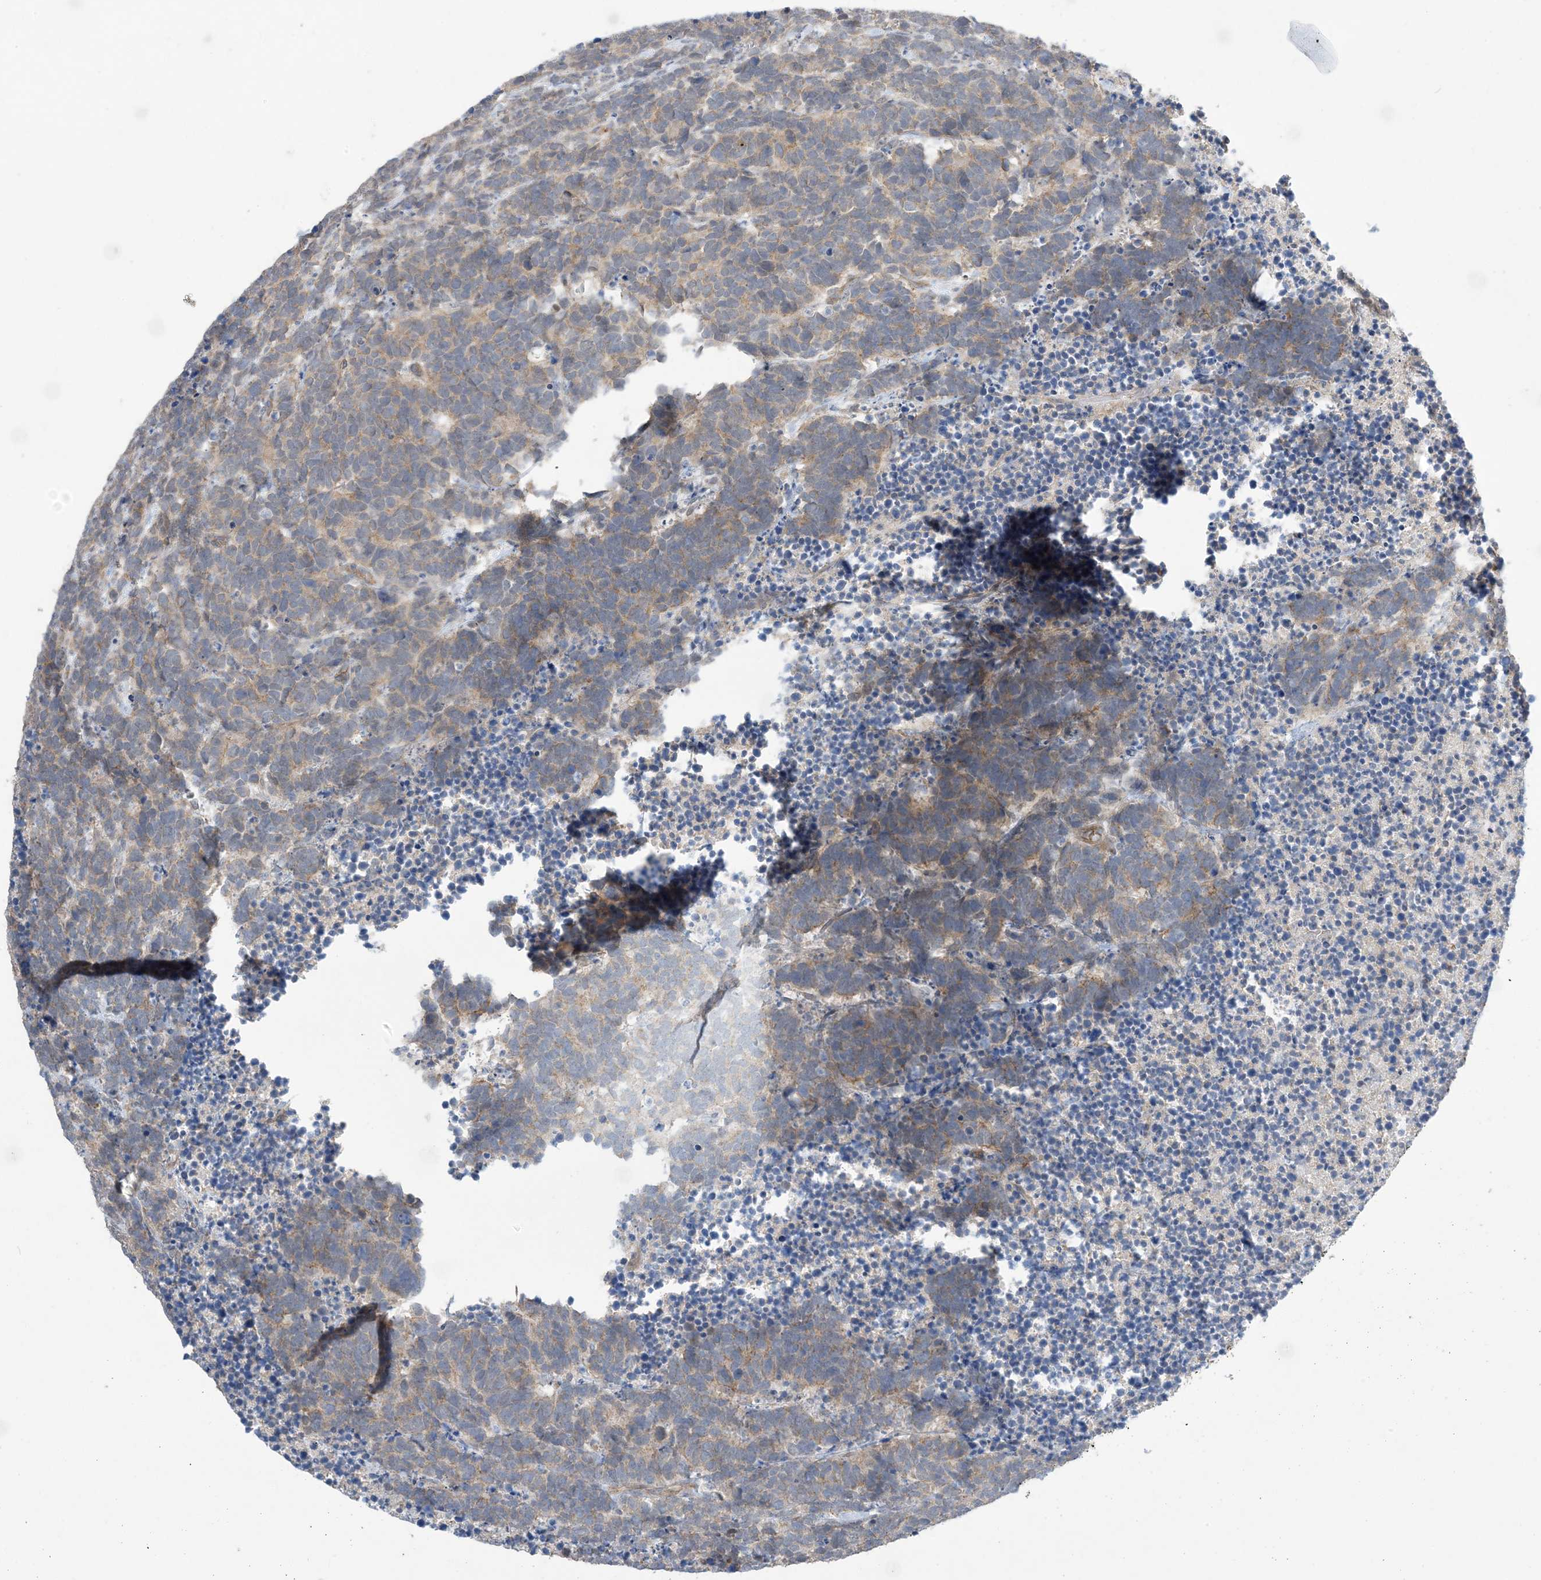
{"staining": {"intensity": "weak", "quantity": "25%-75%", "location": "cytoplasmic/membranous"}, "tissue": "carcinoid", "cell_type": "Tumor cells", "image_type": "cancer", "snomed": [{"axis": "morphology", "description": "Carcinoma, NOS"}, {"axis": "morphology", "description": "Carcinoid, malignant, NOS"}, {"axis": "topography", "description": "Urinary bladder"}], "caption": "Carcinoid stained for a protein displays weak cytoplasmic/membranous positivity in tumor cells.", "gene": "AOC1", "patient": {"sex": "male", "age": 57}}